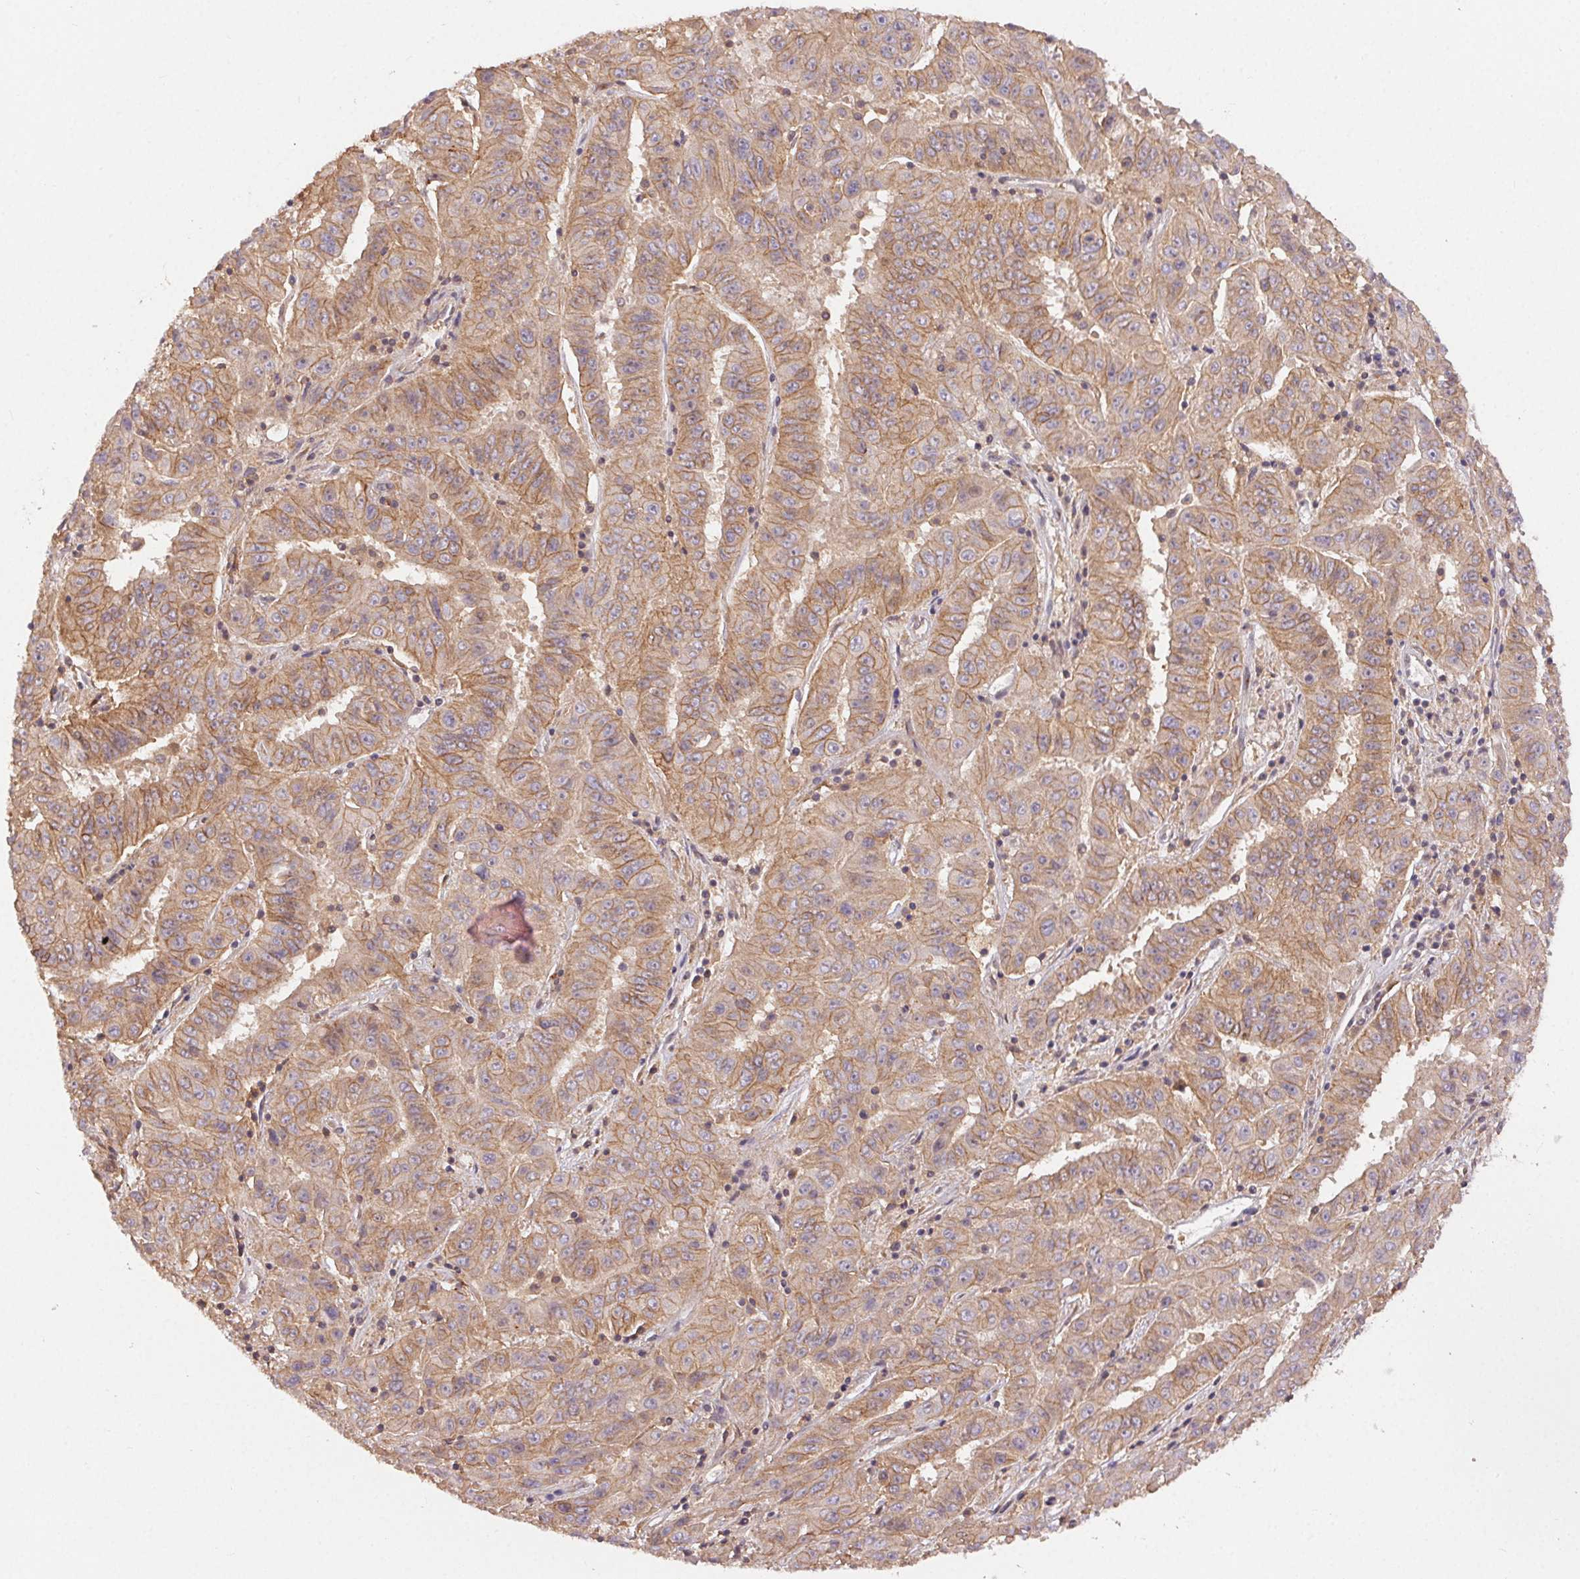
{"staining": {"intensity": "moderate", "quantity": ">75%", "location": "cytoplasmic/membranous"}, "tissue": "pancreatic cancer", "cell_type": "Tumor cells", "image_type": "cancer", "snomed": [{"axis": "morphology", "description": "Adenocarcinoma, NOS"}, {"axis": "topography", "description": "Pancreas"}], "caption": "The immunohistochemical stain highlights moderate cytoplasmic/membranous expression in tumor cells of pancreatic adenocarcinoma tissue.", "gene": "MAPKAPK2", "patient": {"sex": "male", "age": 63}}